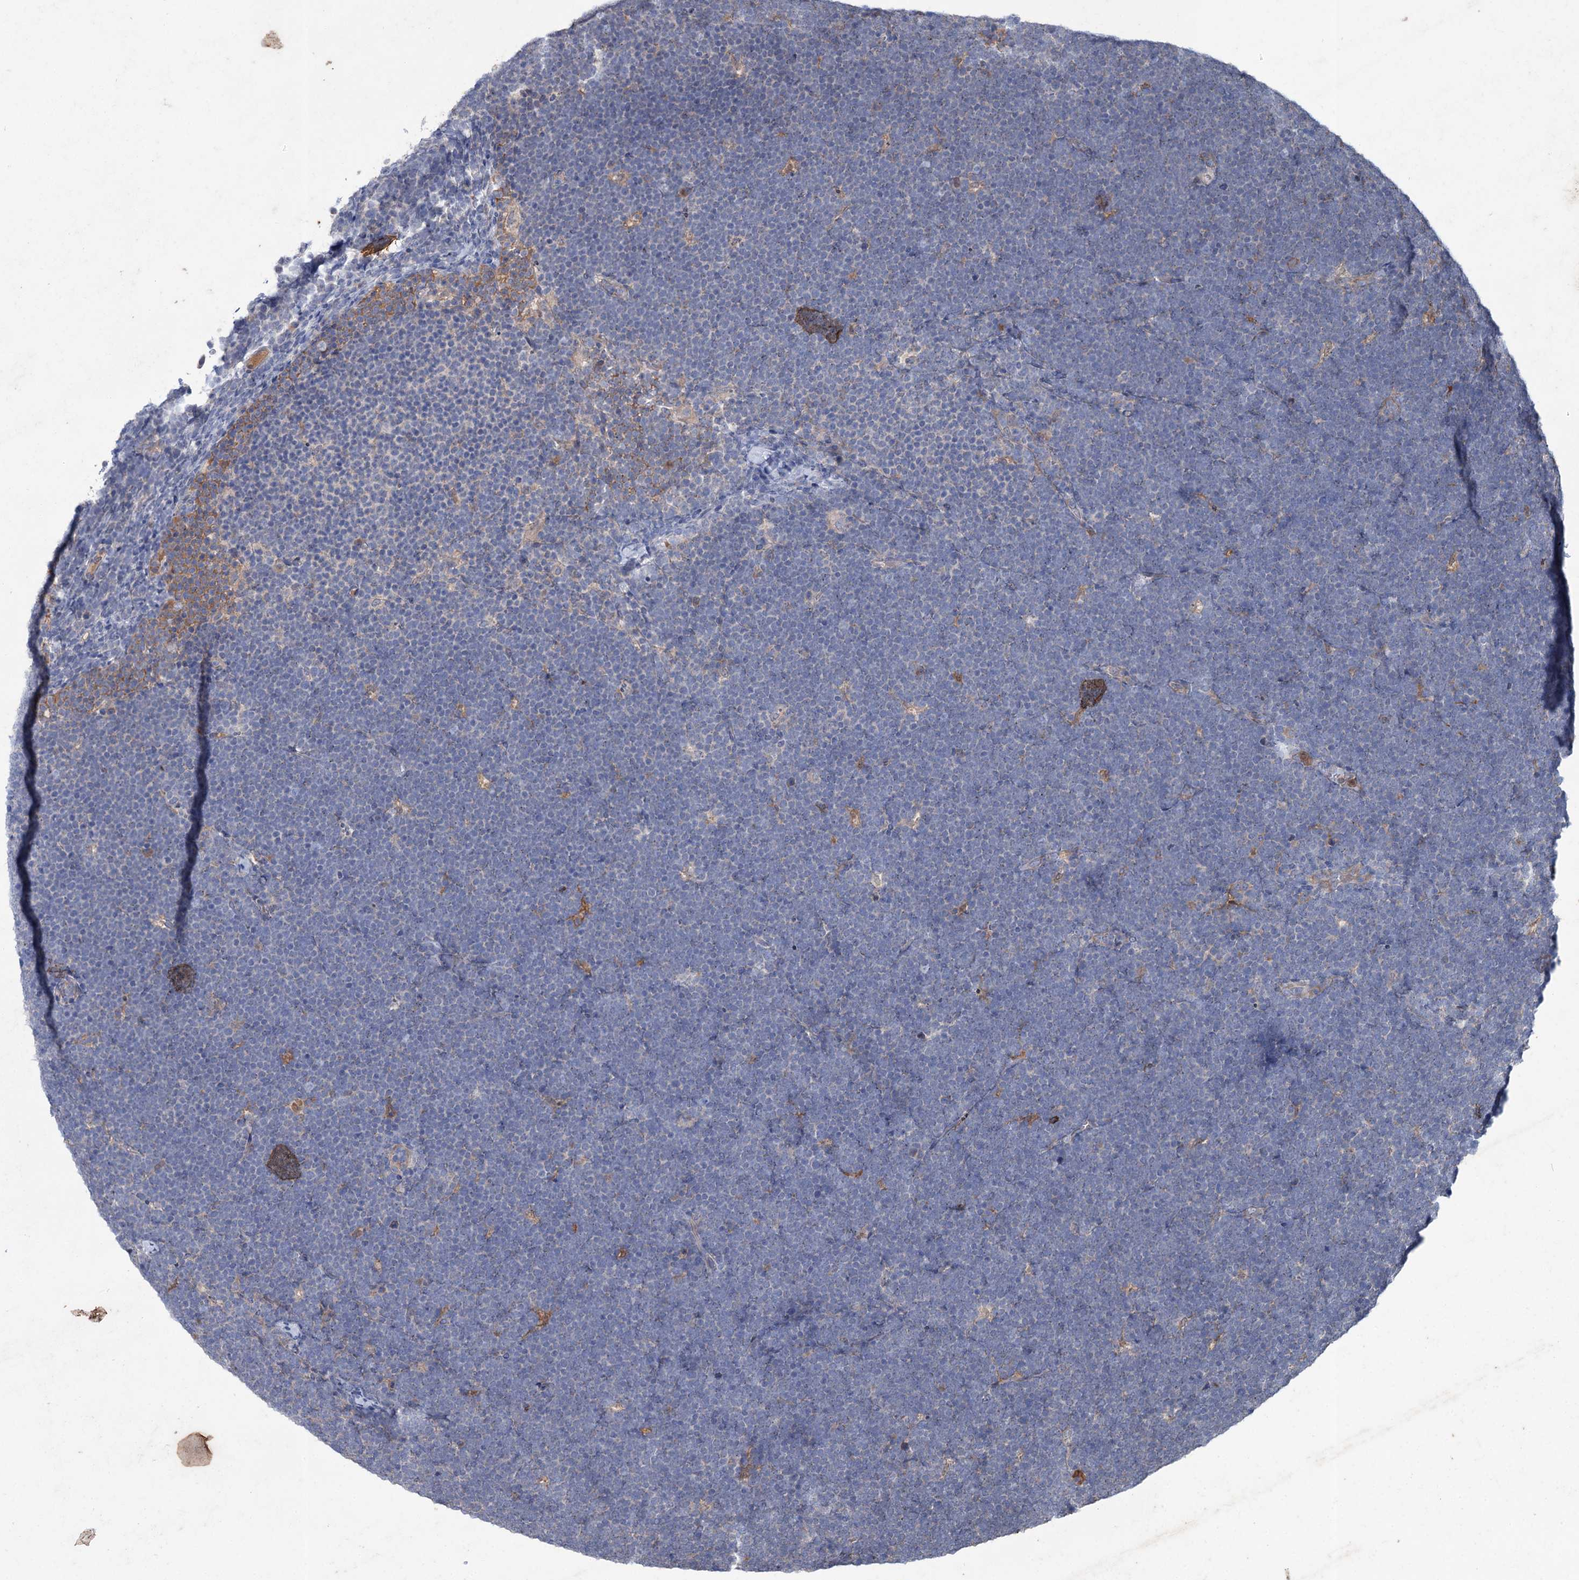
{"staining": {"intensity": "negative", "quantity": "none", "location": "none"}, "tissue": "lymphoma", "cell_type": "Tumor cells", "image_type": "cancer", "snomed": [{"axis": "morphology", "description": "Malignant lymphoma, non-Hodgkin's type, High grade"}, {"axis": "topography", "description": "Lymph node"}], "caption": "This is a histopathology image of immunohistochemistry staining of high-grade malignant lymphoma, non-Hodgkin's type, which shows no expression in tumor cells.", "gene": "PTPN3", "patient": {"sex": "male", "age": 13}}